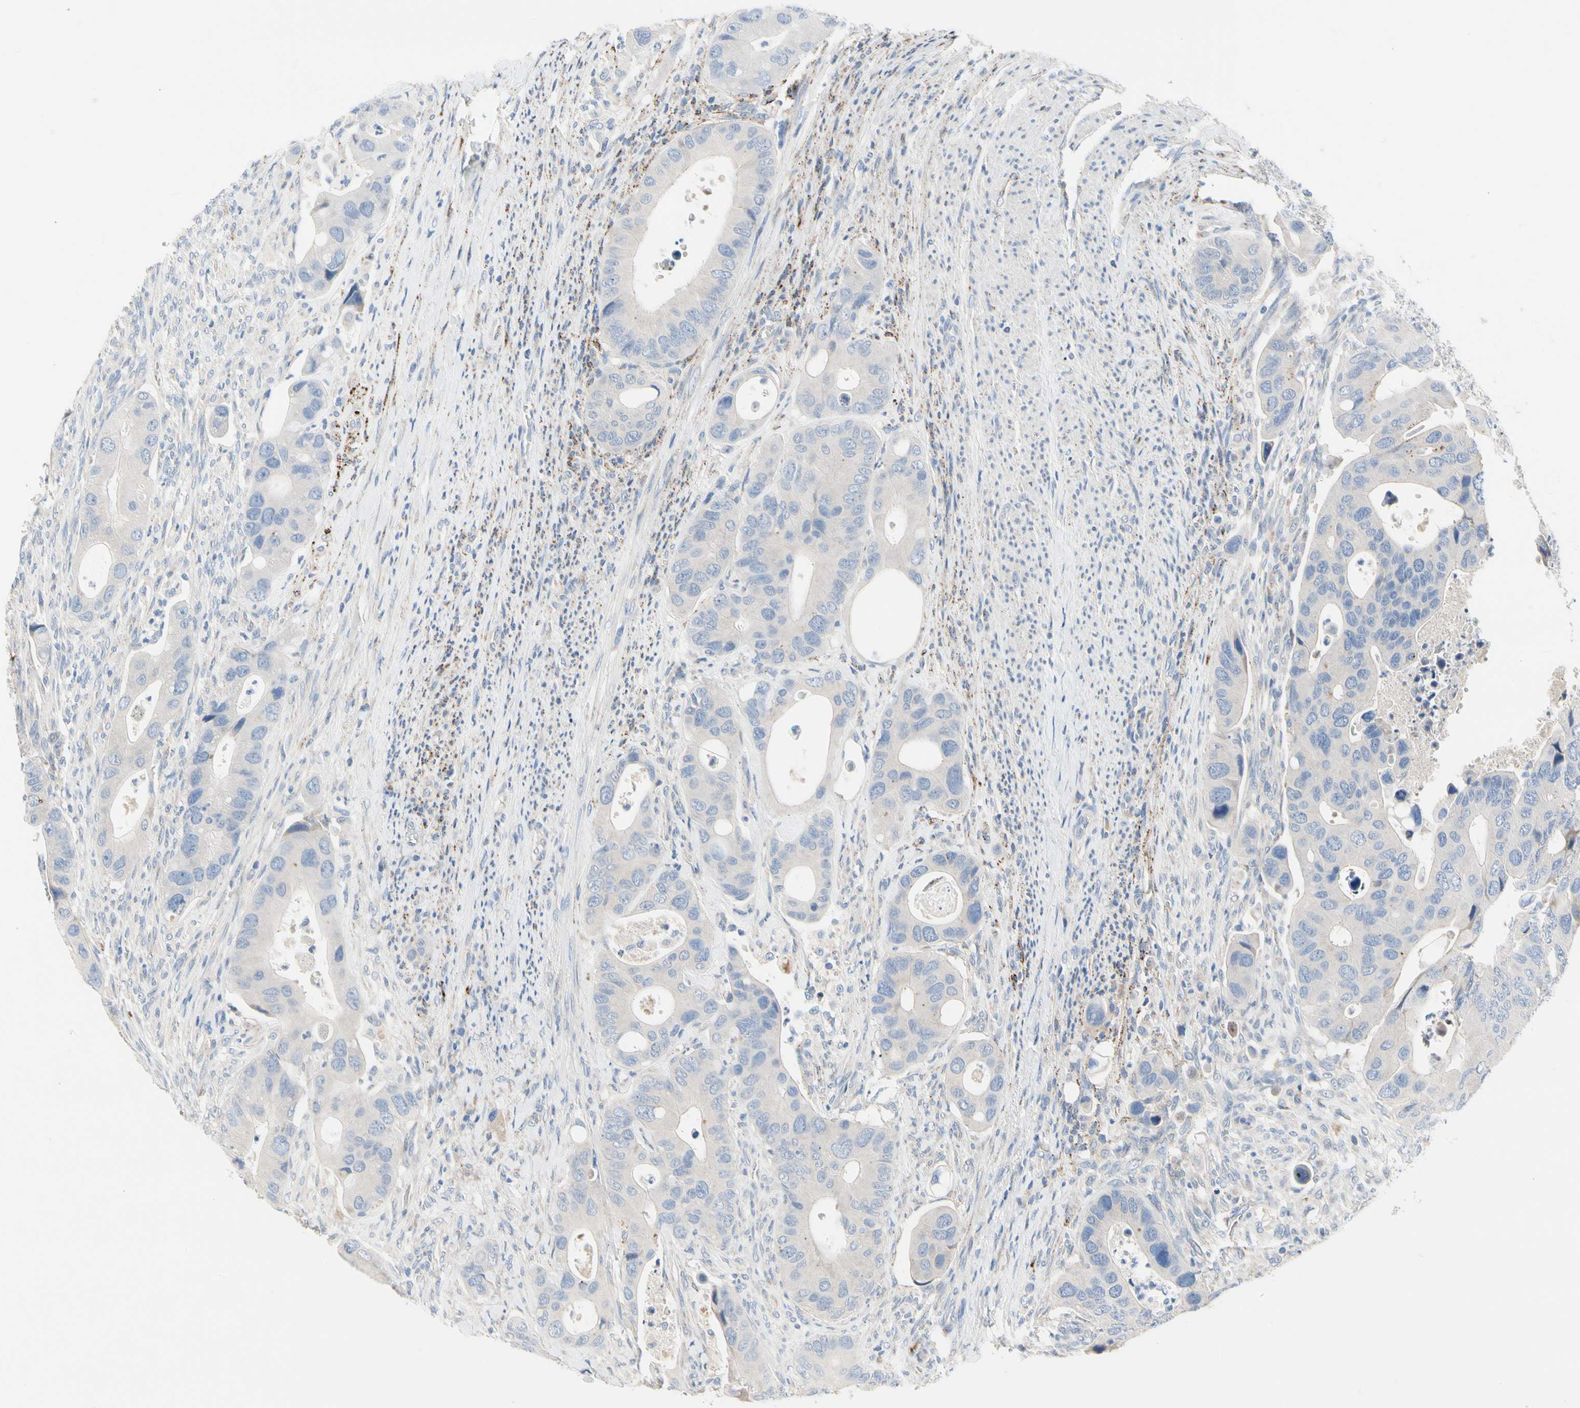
{"staining": {"intensity": "negative", "quantity": "none", "location": "none"}, "tissue": "colorectal cancer", "cell_type": "Tumor cells", "image_type": "cancer", "snomed": [{"axis": "morphology", "description": "Adenocarcinoma, NOS"}, {"axis": "topography", "description": "Rectum"}], "caption": "Human adenocarcinoma (colorectal) stained for a protein using immunohistochemistry shows no staining in tumor cells.", "gene": "RETSAT", "patient": {"sex": "female", "age": 57}}